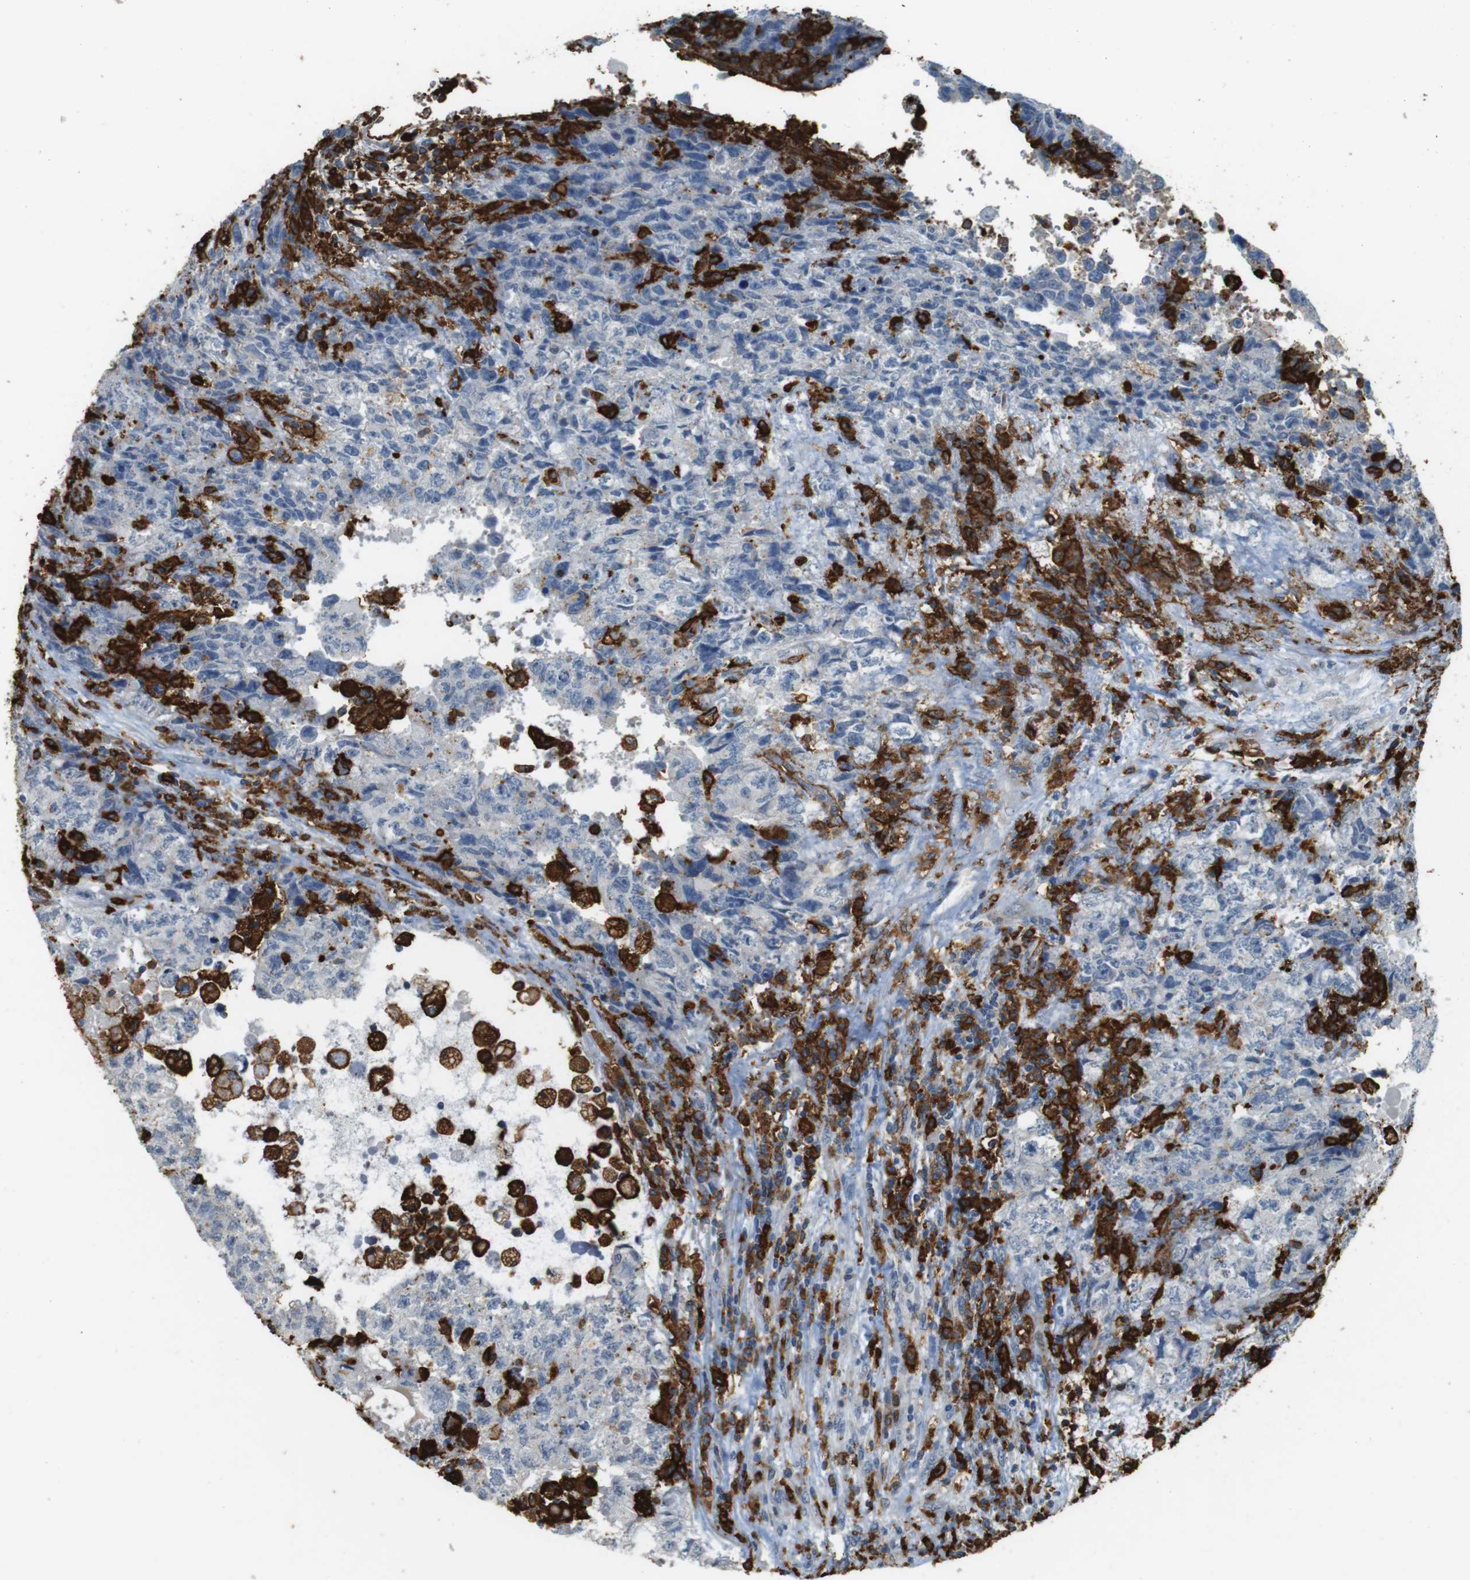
{"staining": {"intensity": "negative", "quantity": "none", "location": "none"}, "tissue": "testis cancer", "cell_type": "Tumor cells", "image_type": "cancer", "snomed": [{"axis": "morphology", "description": "Carcinoma, Embryonal, NOS"}, {"axis": "topography", "description": "Testis"}], "caption": "IHC of testis cancer (embryonal carcinoma) reveals no expression in tumor cells. Nuclei are stained in blue.", "gene": "HLA-DRA", "patient": {"sex": "male", "age": 36}}